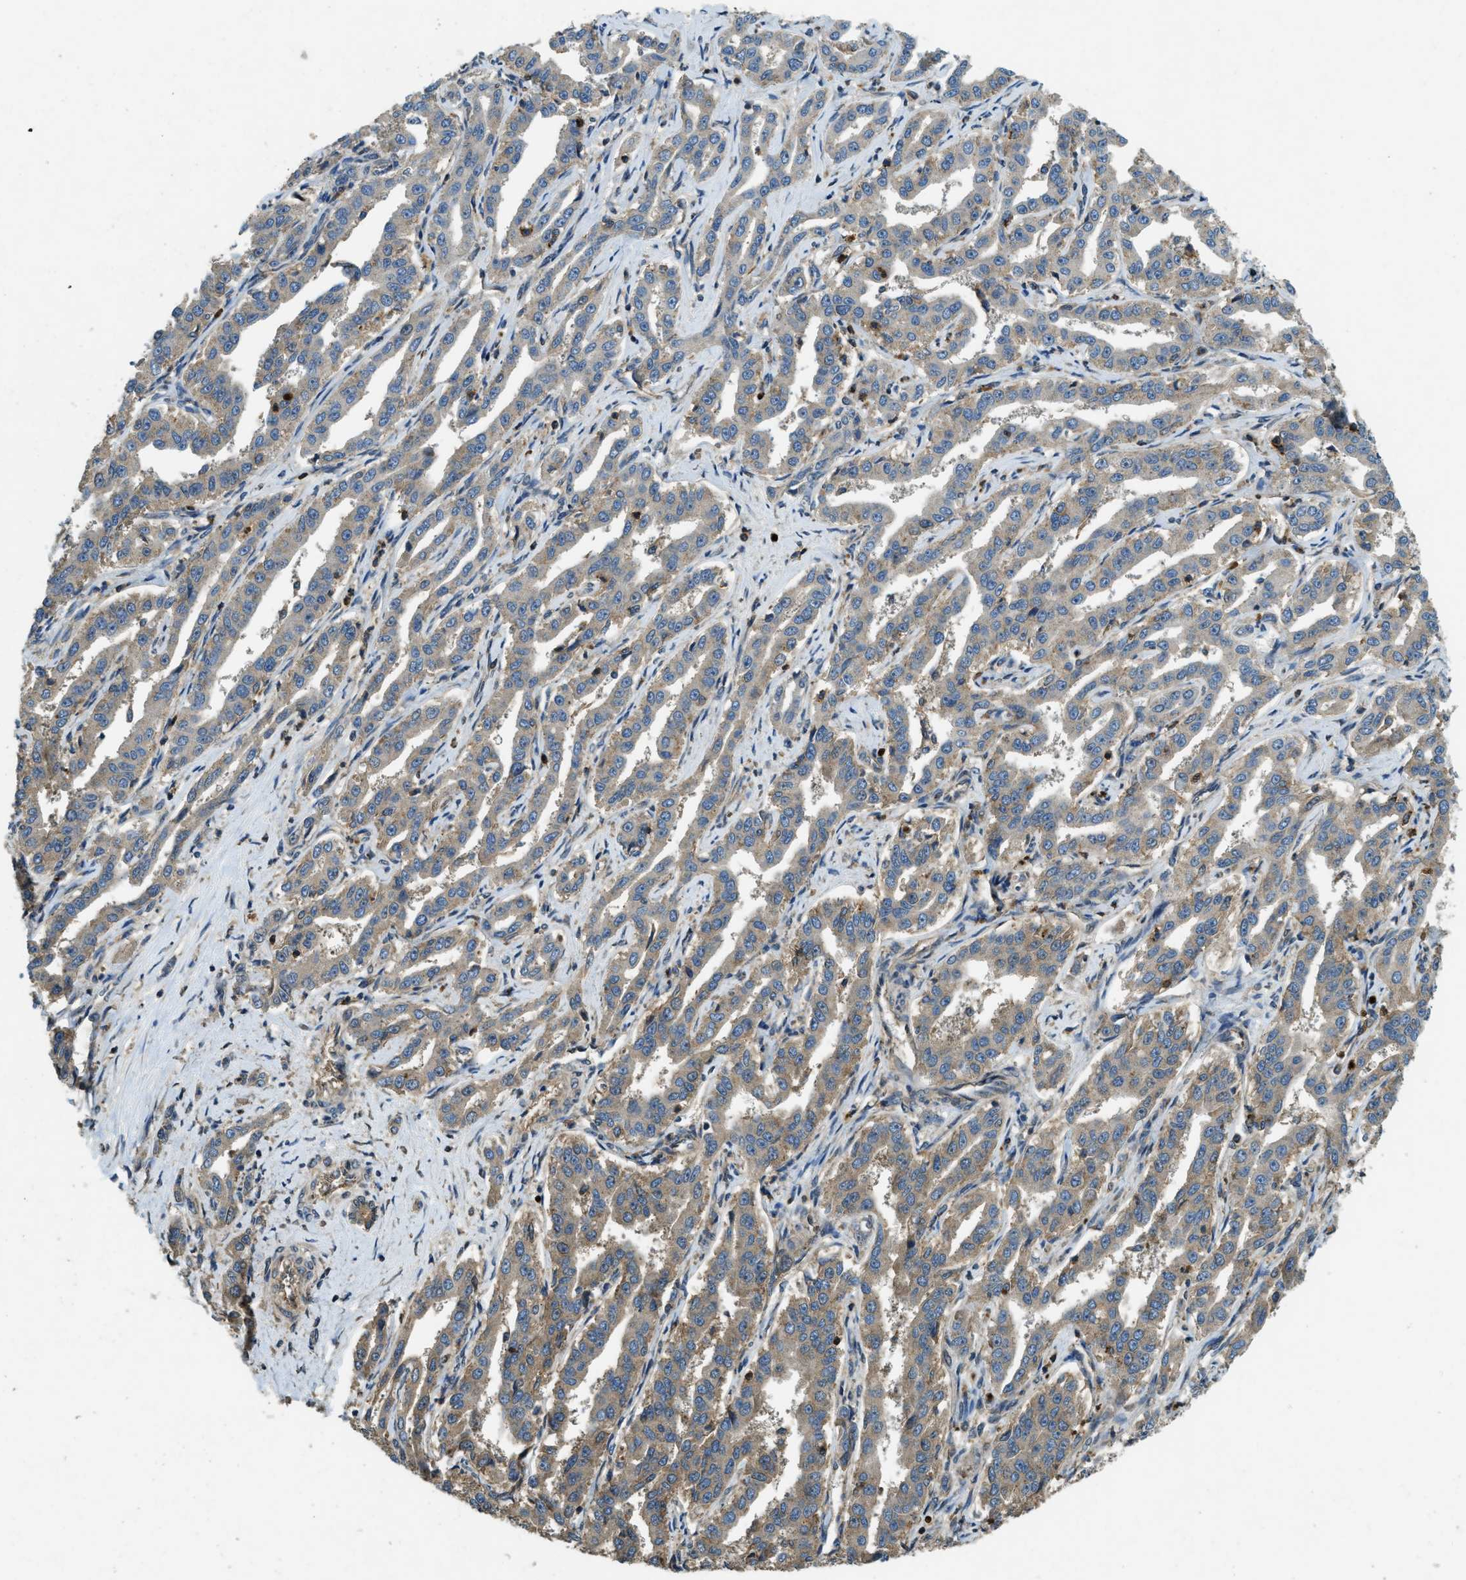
{"staining": {"intensity": "weak", "quantity": "<25%", "location": "cytoplasmic/membranous"}, "tissue": "liver cancer", "cell_type": "Tumor cells", "image_type": "cancer", "snomed": [{"axis": "morphology", "description": "Cholangiocarcinoma"}, {"axis": "topography", "description": "Liver"}], "caption": "Immunohistochemistry (IHC) histopathology image of human liver cancer stained for a protein (brown), which displays no positivity in tumor cells.", "gene": "ATP8B1", "patient": {"sex": "male", "age": 59}}